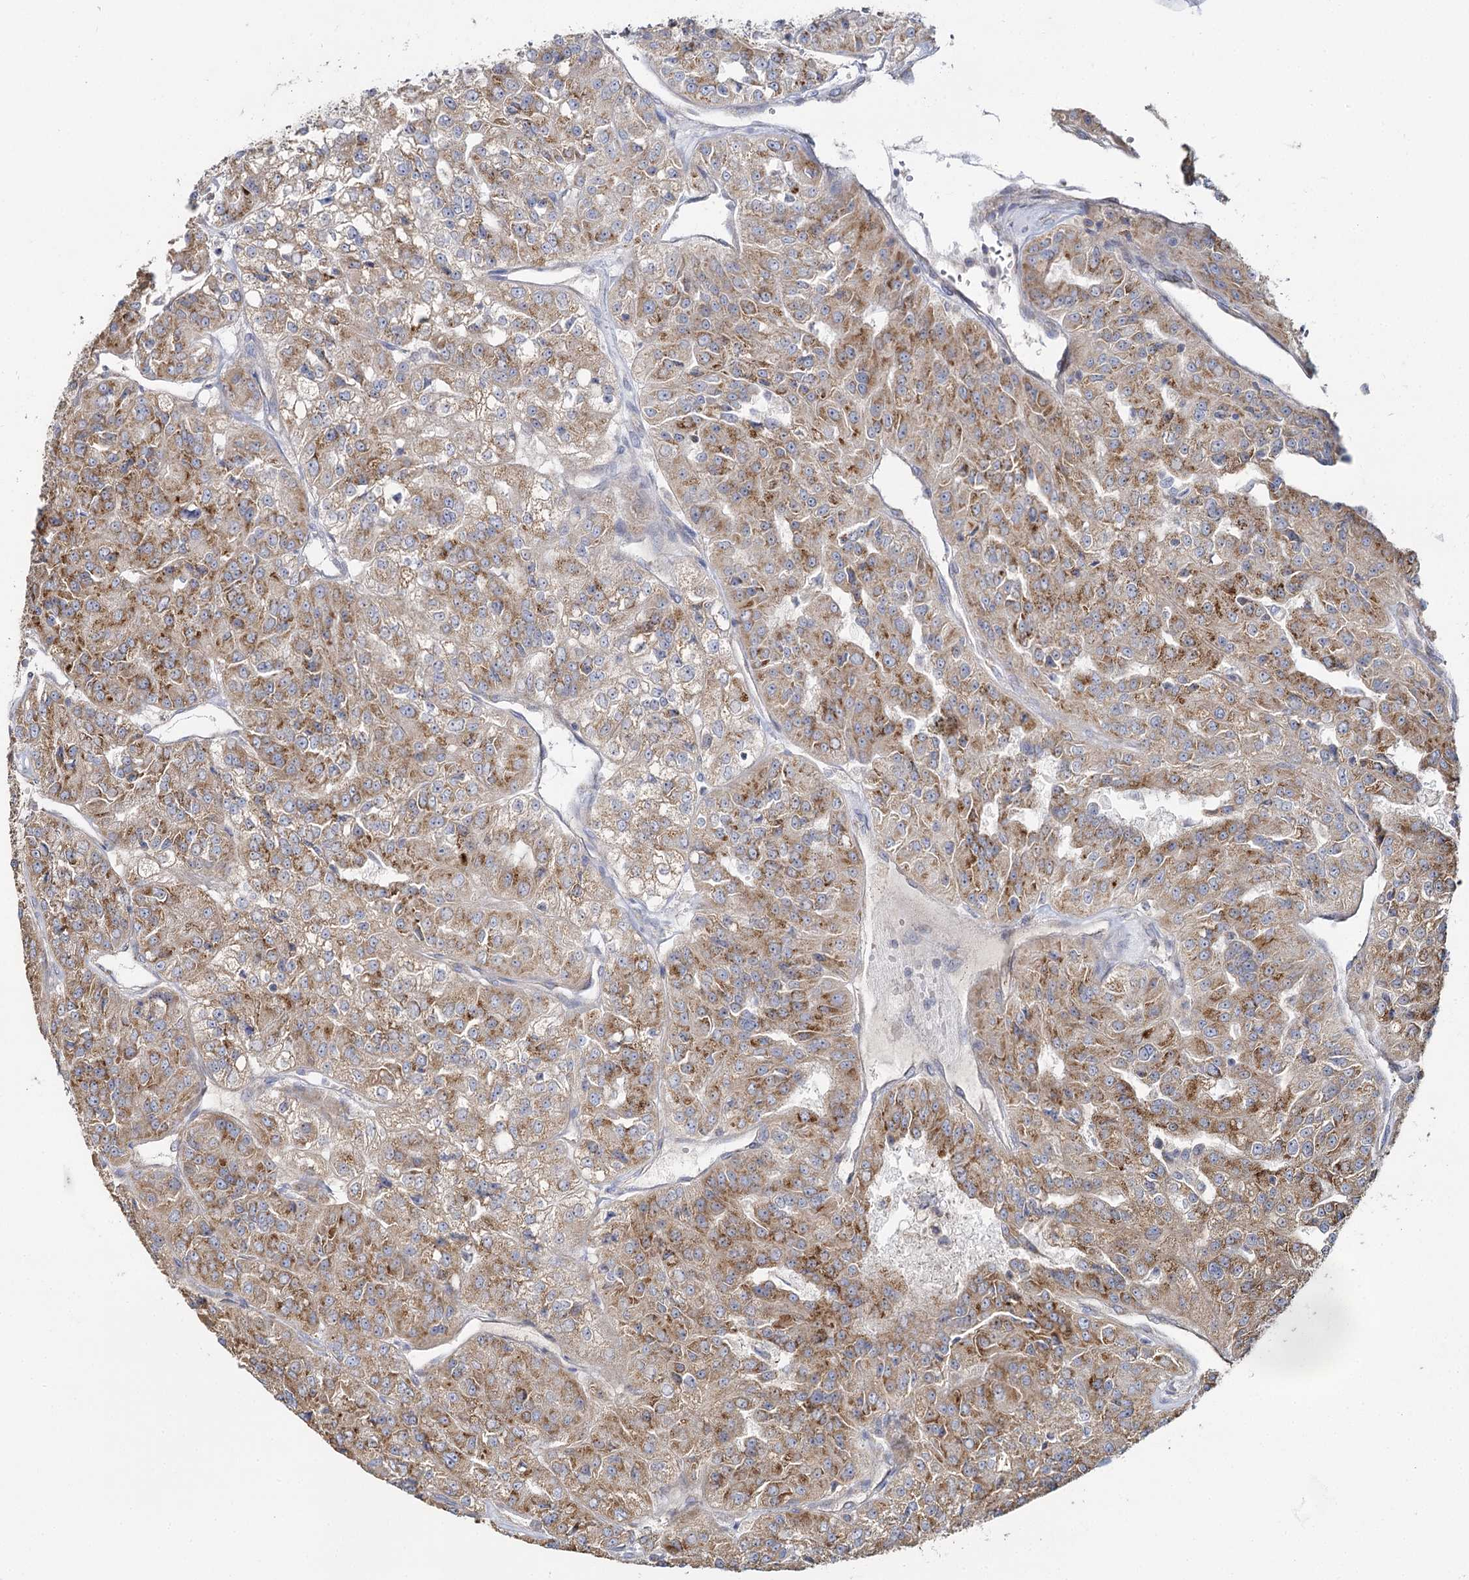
{"staining": {"intensity": "moderate", "quantity": ">75%", "location": "cytoplasmic/membranous"}, "tissue": "renal cancer", "cell_type": "Tumor cells", "image_type": "cancer", "snomed": [{"axis": "morphology", "description": "Adenocarcinoma, NOS"}, {"axis": "topography", "description": "Kidney"}], "caption": "Renal adenocarcinoma stained with a brown dye demonstrates moderate cytoplasmic/membranous positive positivity in approximately >75% of tumor cells.", "gene": "ACOX2", "patient": {"sex": "female", "age": 63}}